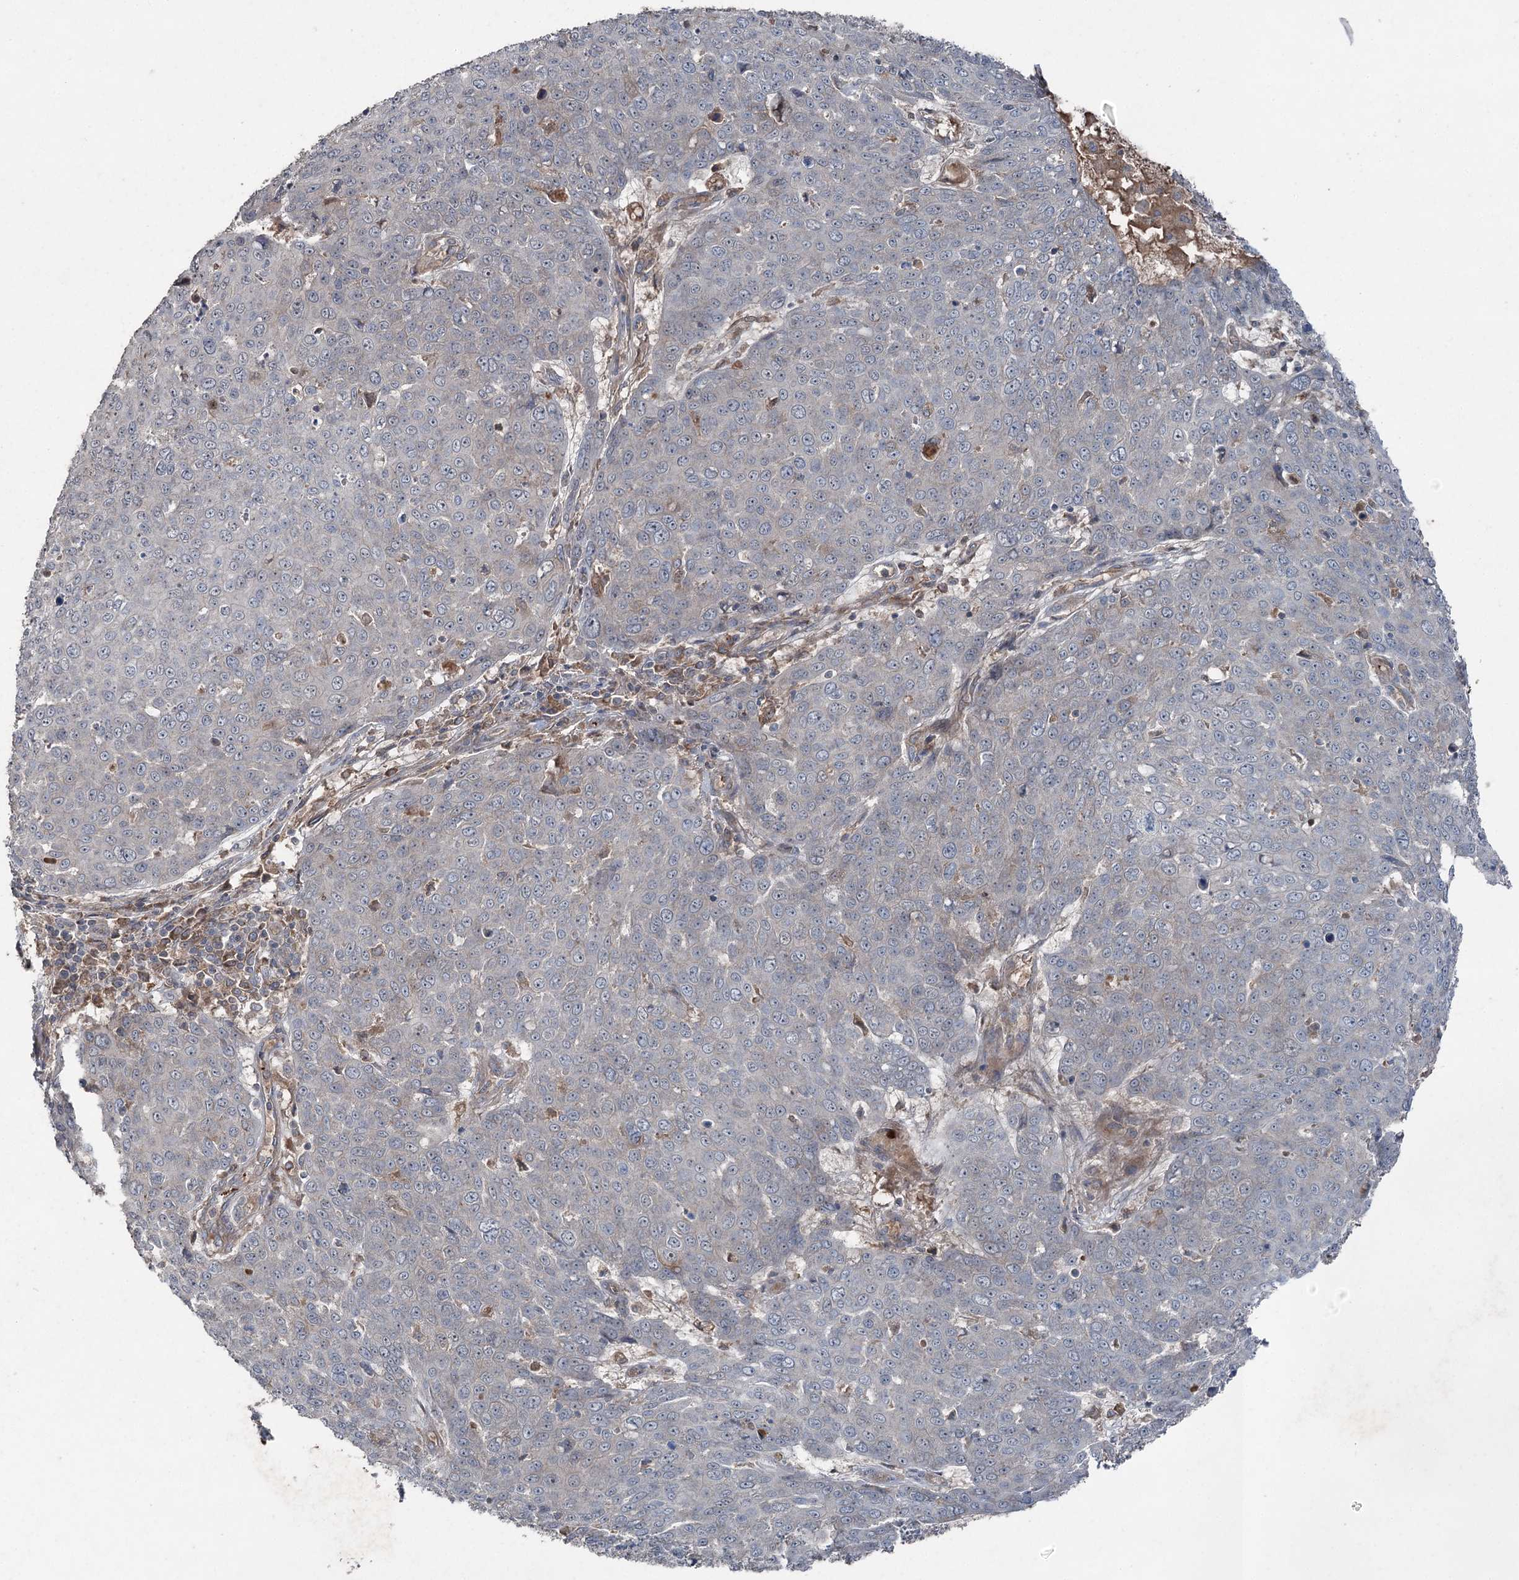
{"staining": {"intensity": "negative", "quantity": "none", "location": "none"}, "tissue": "skin cancer", "cell_type": "Tumor cells", "image_type": "cancer", "snomed": [{"axis": "morphology", "description": "Squamous cell carcinoma, NOS"}, {"axis": "topography", "description": "Skin"}], "caption": "There is no significant positivity in tumor cells of skin squamous cell carcinoma.", "gene": "MAPK8IP2", "patient": {"sex": "male", "age": 71}}